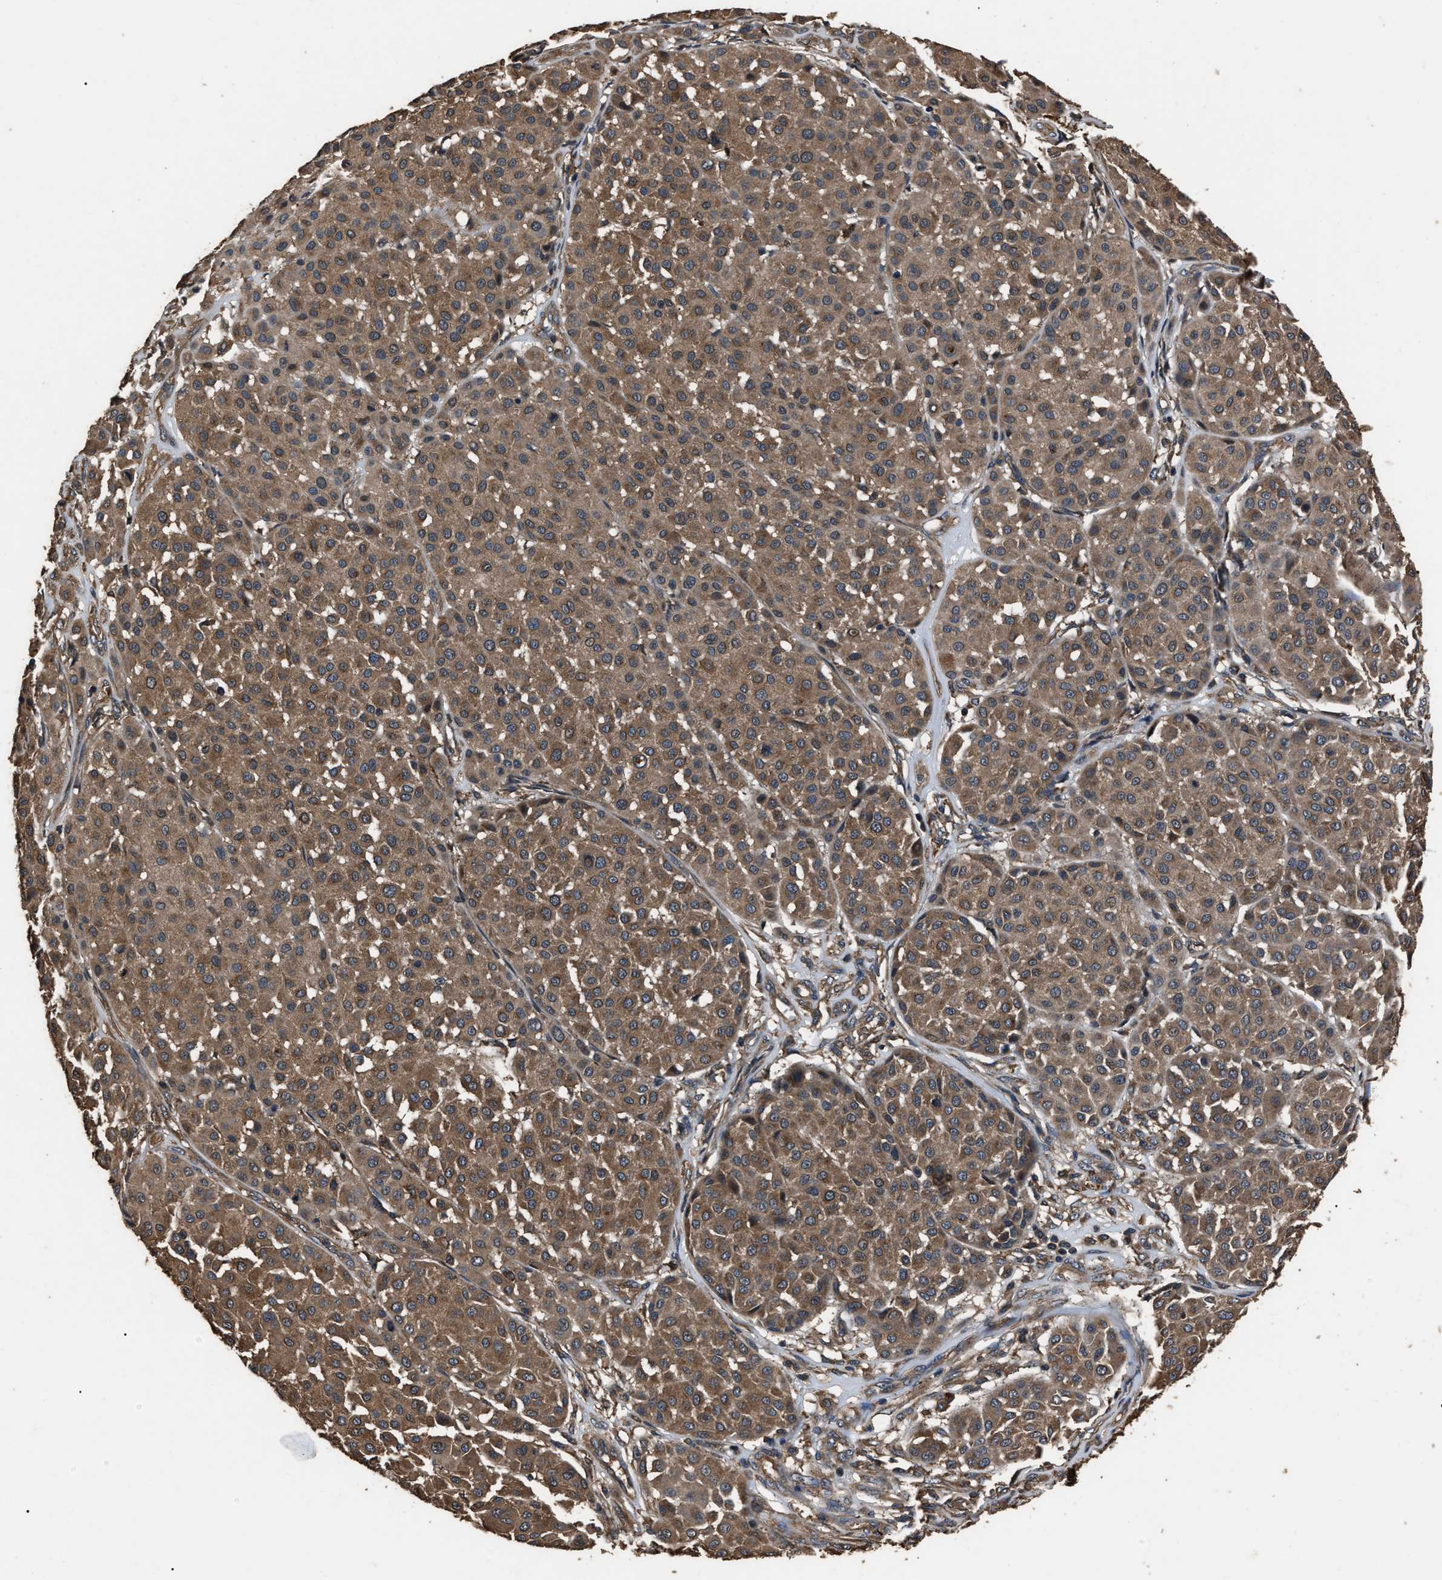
{"staining": {"intensity": "strong", "quantity": ">75%", "location": "cytoplasmic/membranous"}, "tissue": "melanoma", "cell_type": "Tumor cells", "image_type": "cancer", "snomed": [{"axis": "morphology", "description": "Malignant melanoma, Metastatic site"}, {"axis": "topography", "description": "Soft tissue"}], "caption": "A brown stain shows strong cytoplasmic/membranous expression of a protein in melanoma tumor cells.", "gene": "RNF216", "patient": {"sex": "male", "age": 41}}